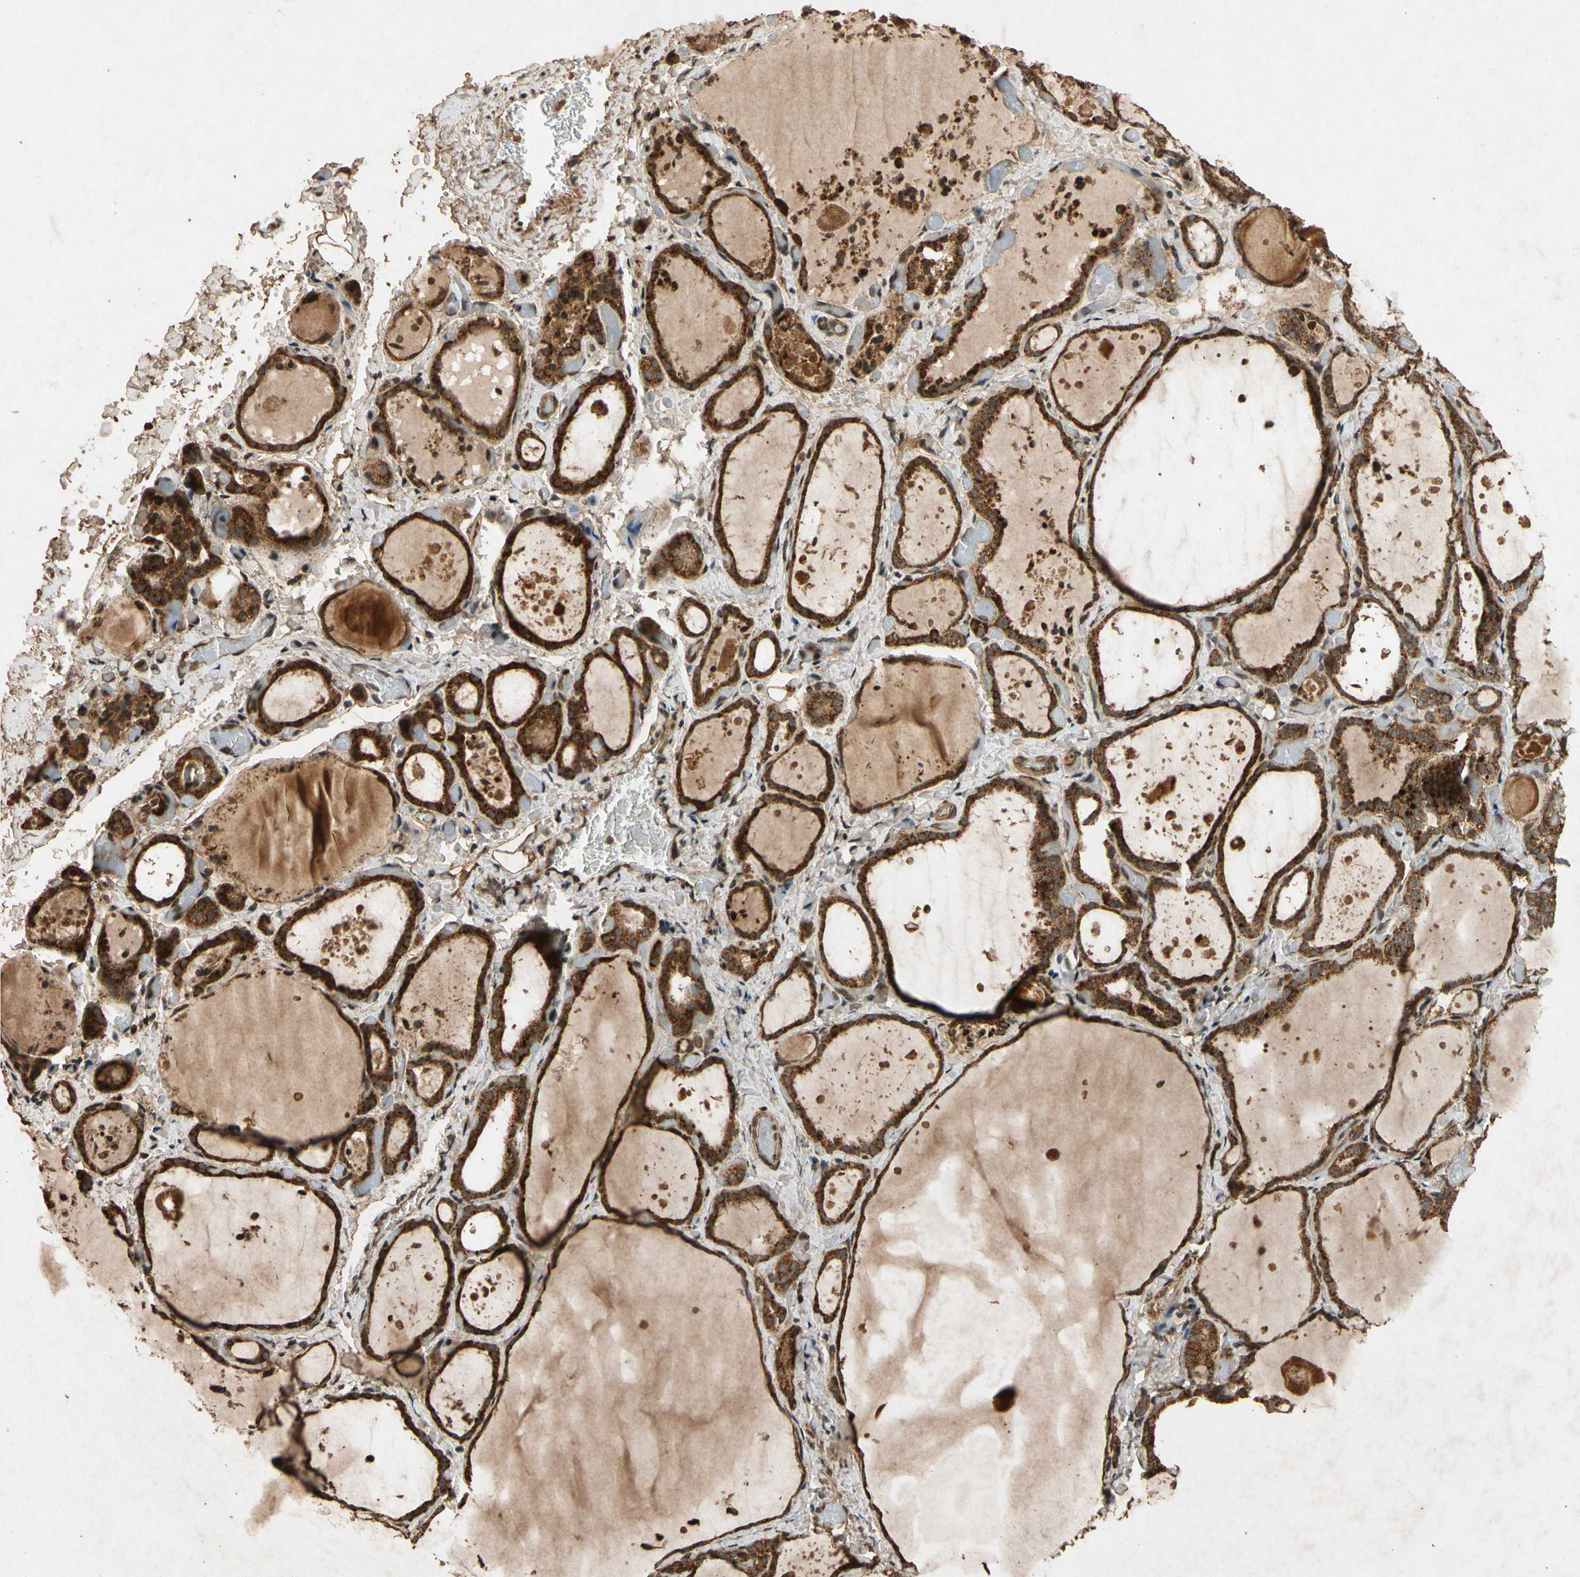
{"staining": {"intensity": "strong", "quantity": ">75%", "location": "cytoplasmic/membranous"}, "tissue": "thyroid gland", "cell_type": "Glandular cells", "image_type": "normal", "snomed": [{"axis": "morphology", "description": "Normal tissue, NOS"}, {"axis": "topography", "description": "Thyroid gland"}], "caption": "The image displays staining of normal thyroid gland, revealing strong cytoplasmic/membranous protein staining (brown color) within glandular cells.", "gene": "TXN2", "patient": {"sex": "female", "age": 44}}